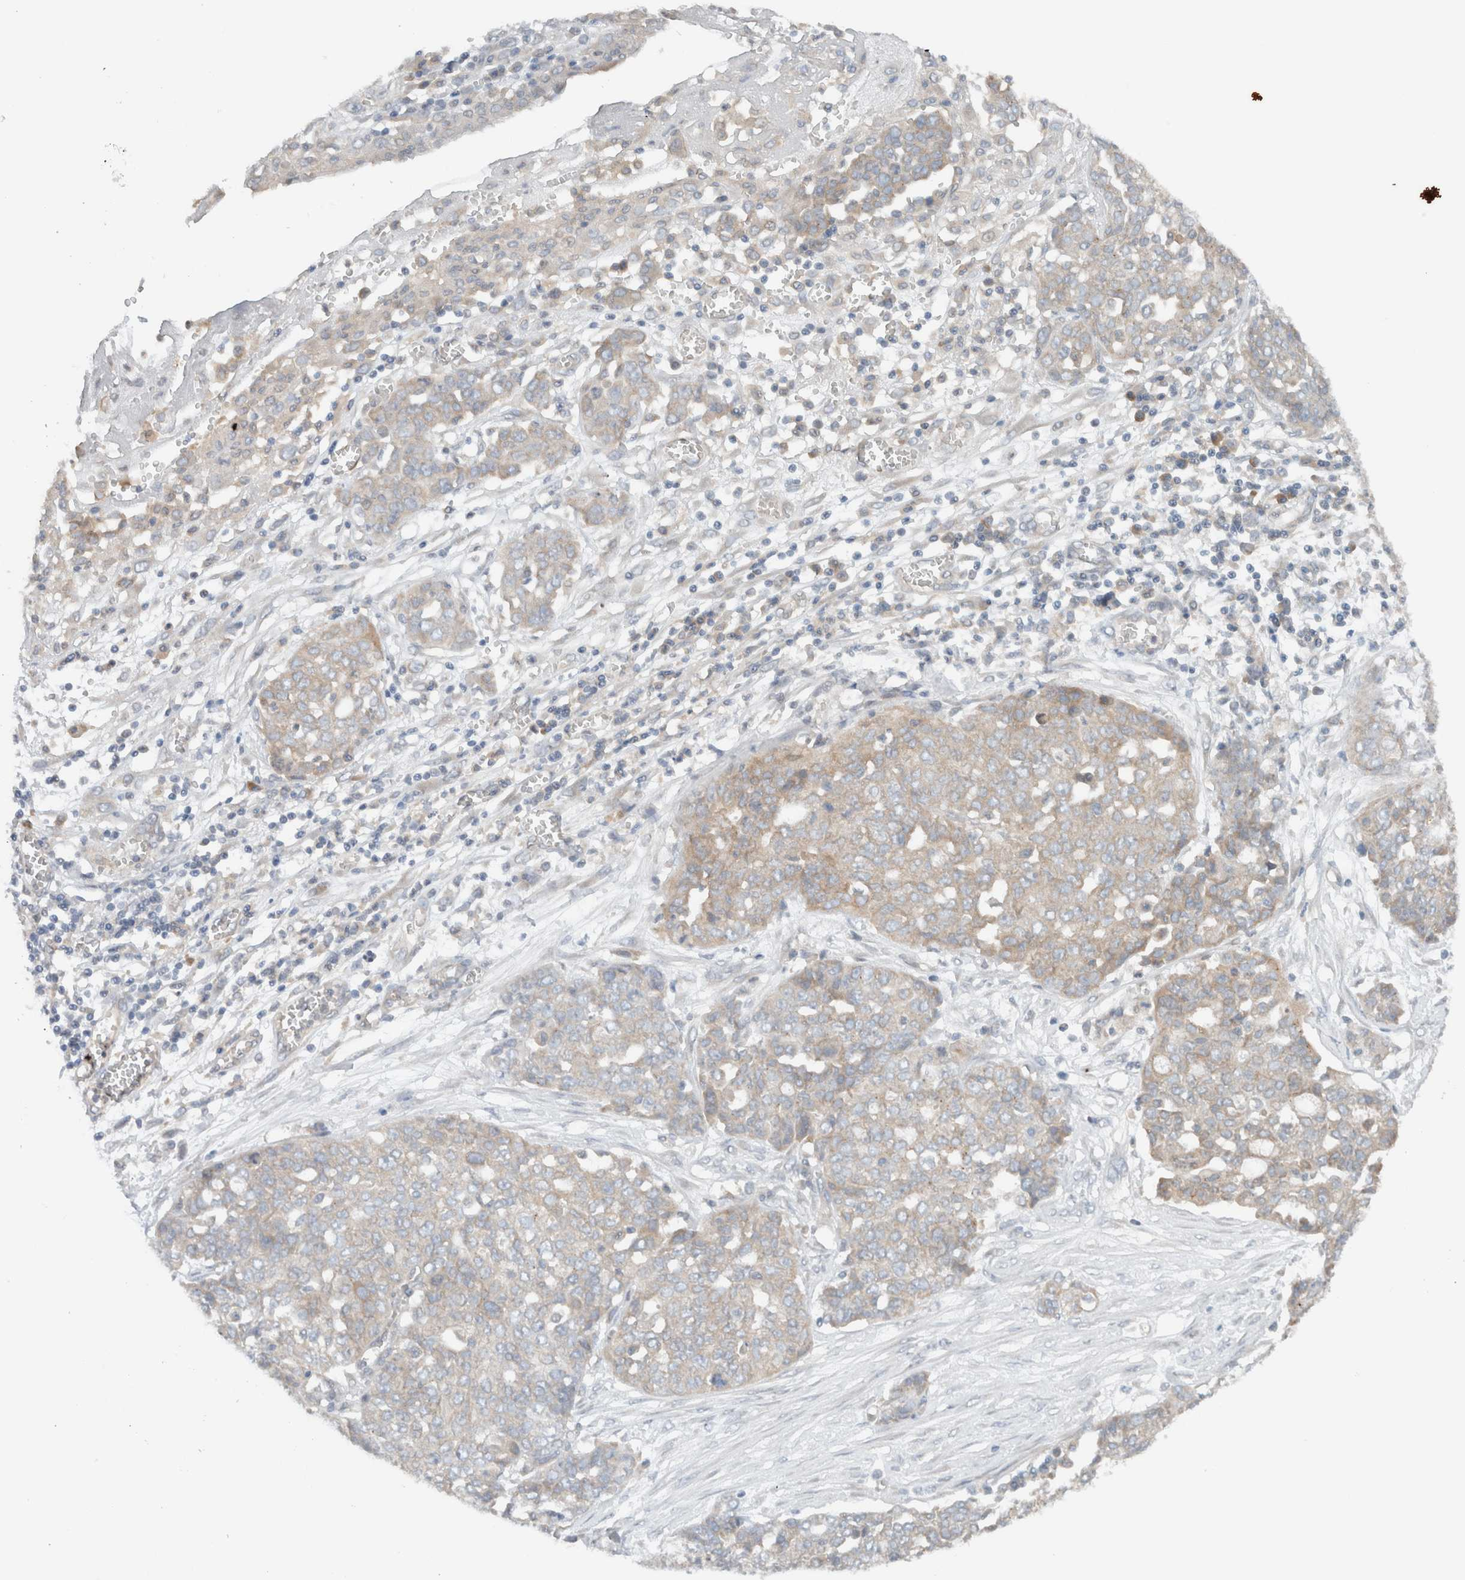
{"staining": {"intensity": "weak", "quantity": "25%-75%", "location": "cytoplasmic/membranous"}, "tissue": "ovarian cancer", "cell_type": "Tumor cells", "image_type": "cancer", "snomed": [{"axis": "morphology", "description": "Cystadenocarcinoma, serous, NOS"}, {"axis": "topography", "description": "Soft tissue"}, {"axis": "topography", "description": "Ovary"}], "caption": "Protein expression analysis of human ovarian cancer (serous cystadenocarcinoma) reveals weak cytoplasmic/membranous positivity in about 25%-75% of tumor cells. The staining was performed using DAB (3,3'-diaminobenzidine) to visualize the protein expression in brown, while the nuclei were stained in blue with hematoxylin (Magnification: 20x).", "gene": "ARFGEF2", "patient": {"sex": "female", "age": 57}}